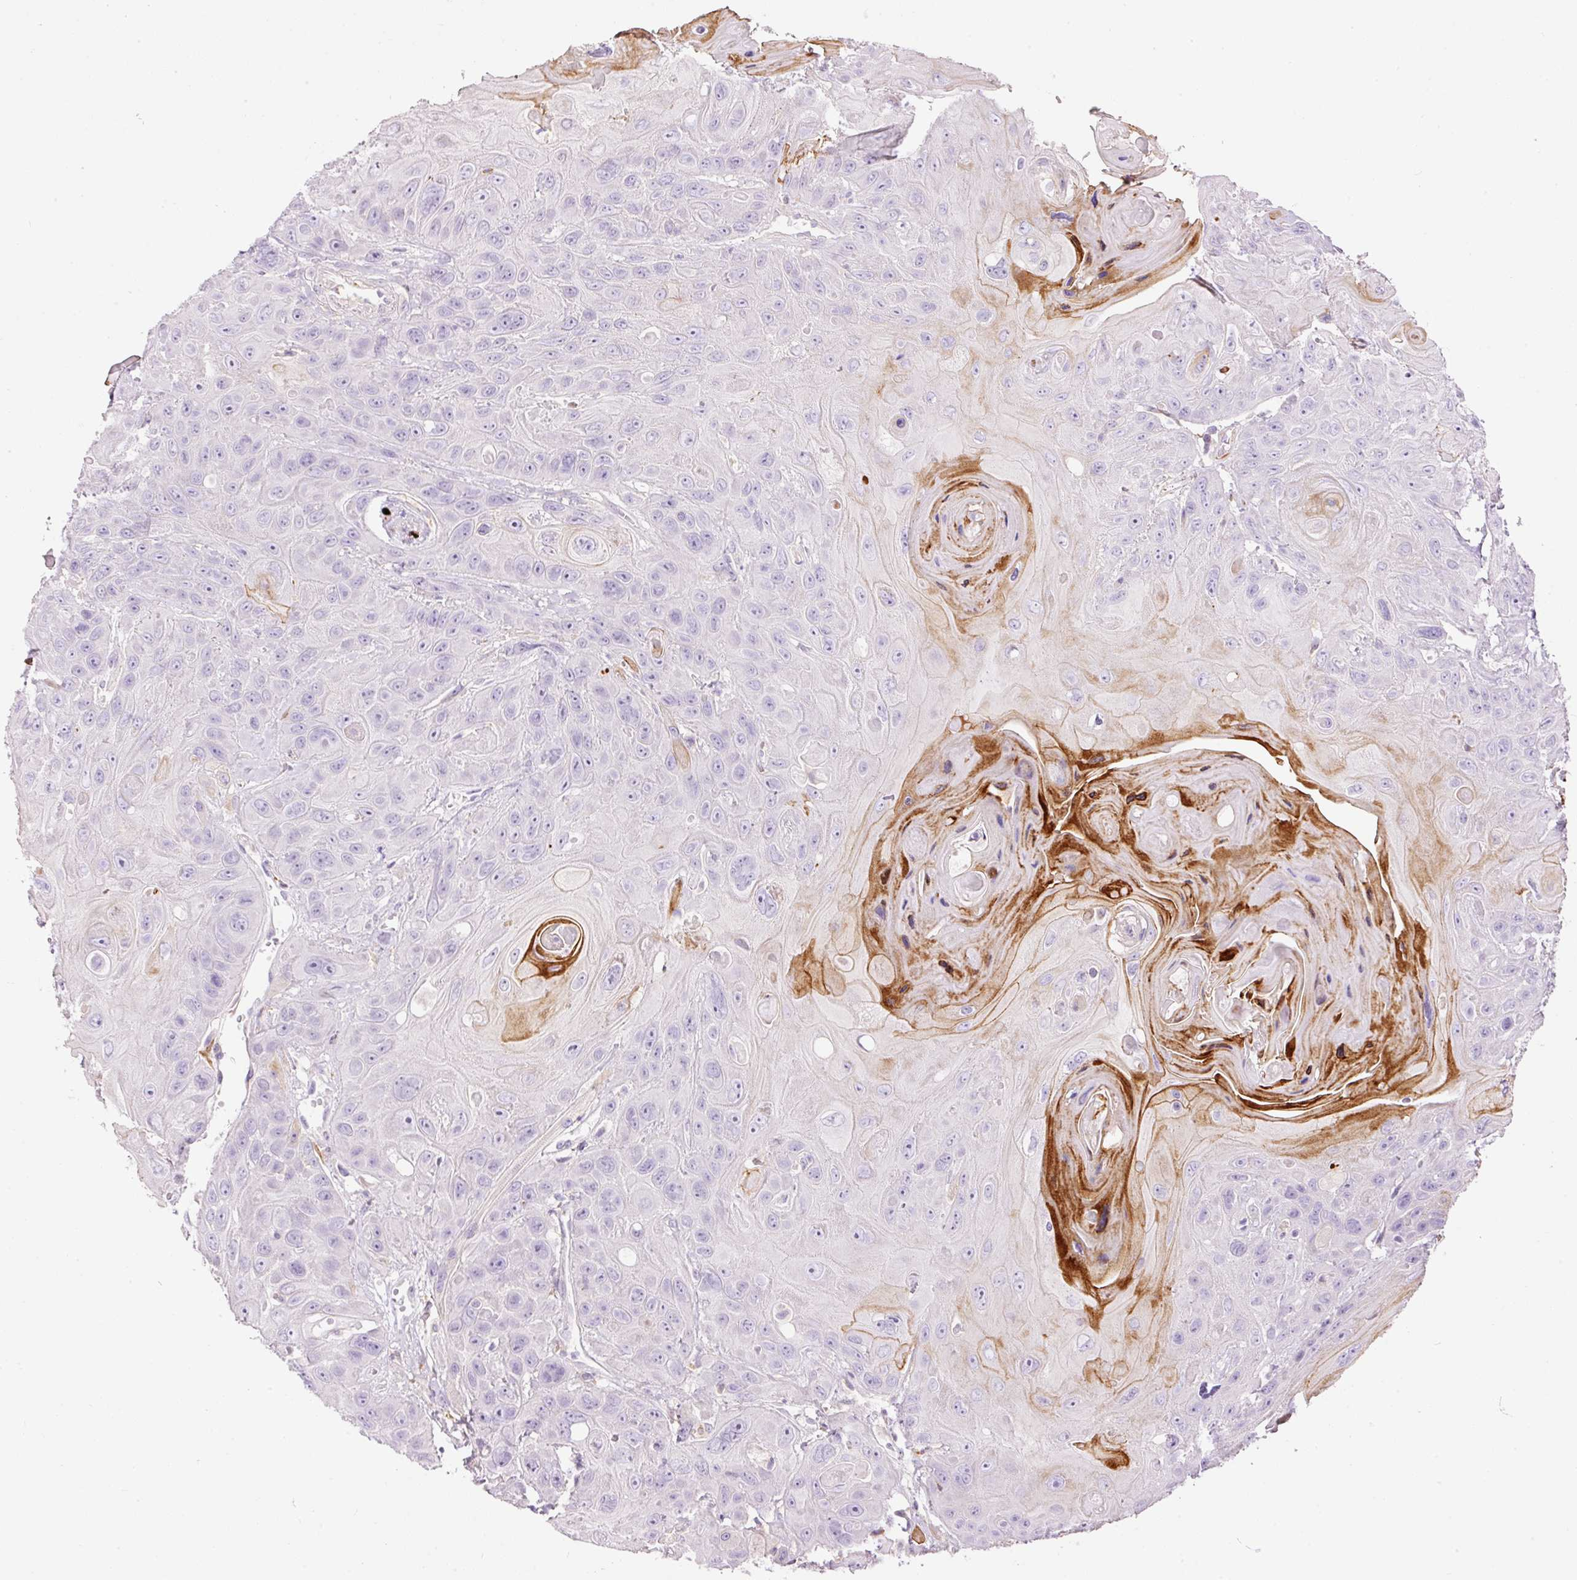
{"staining": {"intensity": "moderate", "quantity": "<25%", "location": "cytoplasmic/membranous"}, "tissue": "head and neck cancer", "cell_type": "Tumor cells", "image_type": "cancer", "snomed": [{"axis": "morphology", "description": "Squamous cell carcinoma, NOS"}, {"axis": "topography", "description": "Head-Neck"}], "caption": "A photomicrograph showing moderate cytoplasmic/membranous positivity in approximately <25% of tumor cells in head and neck squamous cell carcinoma, as visualized by brown immunohistochemical staining.", "gene": "DOK6", "patient": {"sex": "female", "age": 59}}